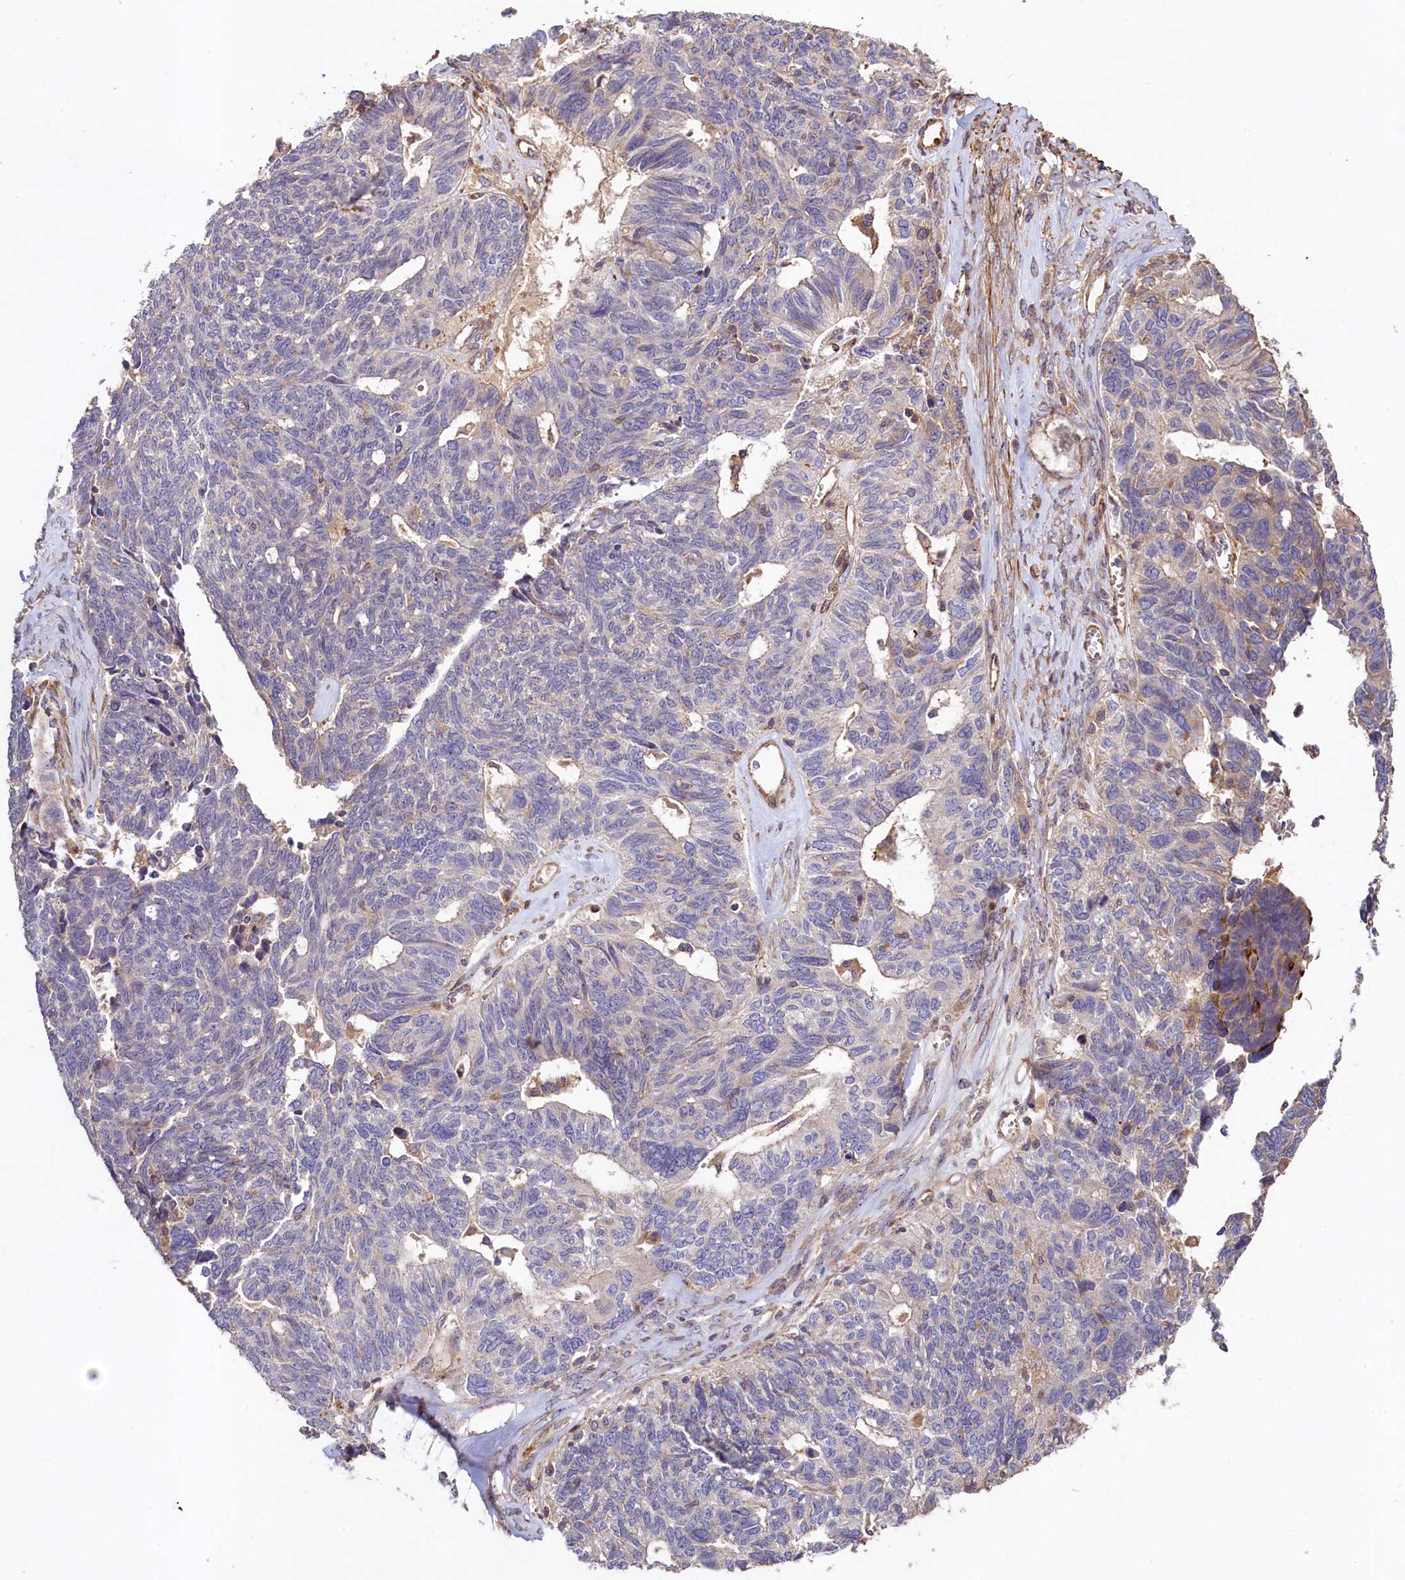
{"staining": {"intensity": "weak", "quantity": "<25%", "location": "cytoplasmic/membranous"}, "tissue": "ovarian cancer", "cell_type": "Tumor cells", "image_type": "cancer", "snomed": [{"axis": "morphology", "description": "Cystadenocarcinoma, serous, NOS"}, {"axis": "topography", "description": "Ovary"}], "caption": "Micrograph shows no protein positivity in tumor cells of ovarian cancer (serous cystadenocarcinoma) tissue.", "gene": "KLHDC4", "patient": {"sex": "female", "age": 79}}